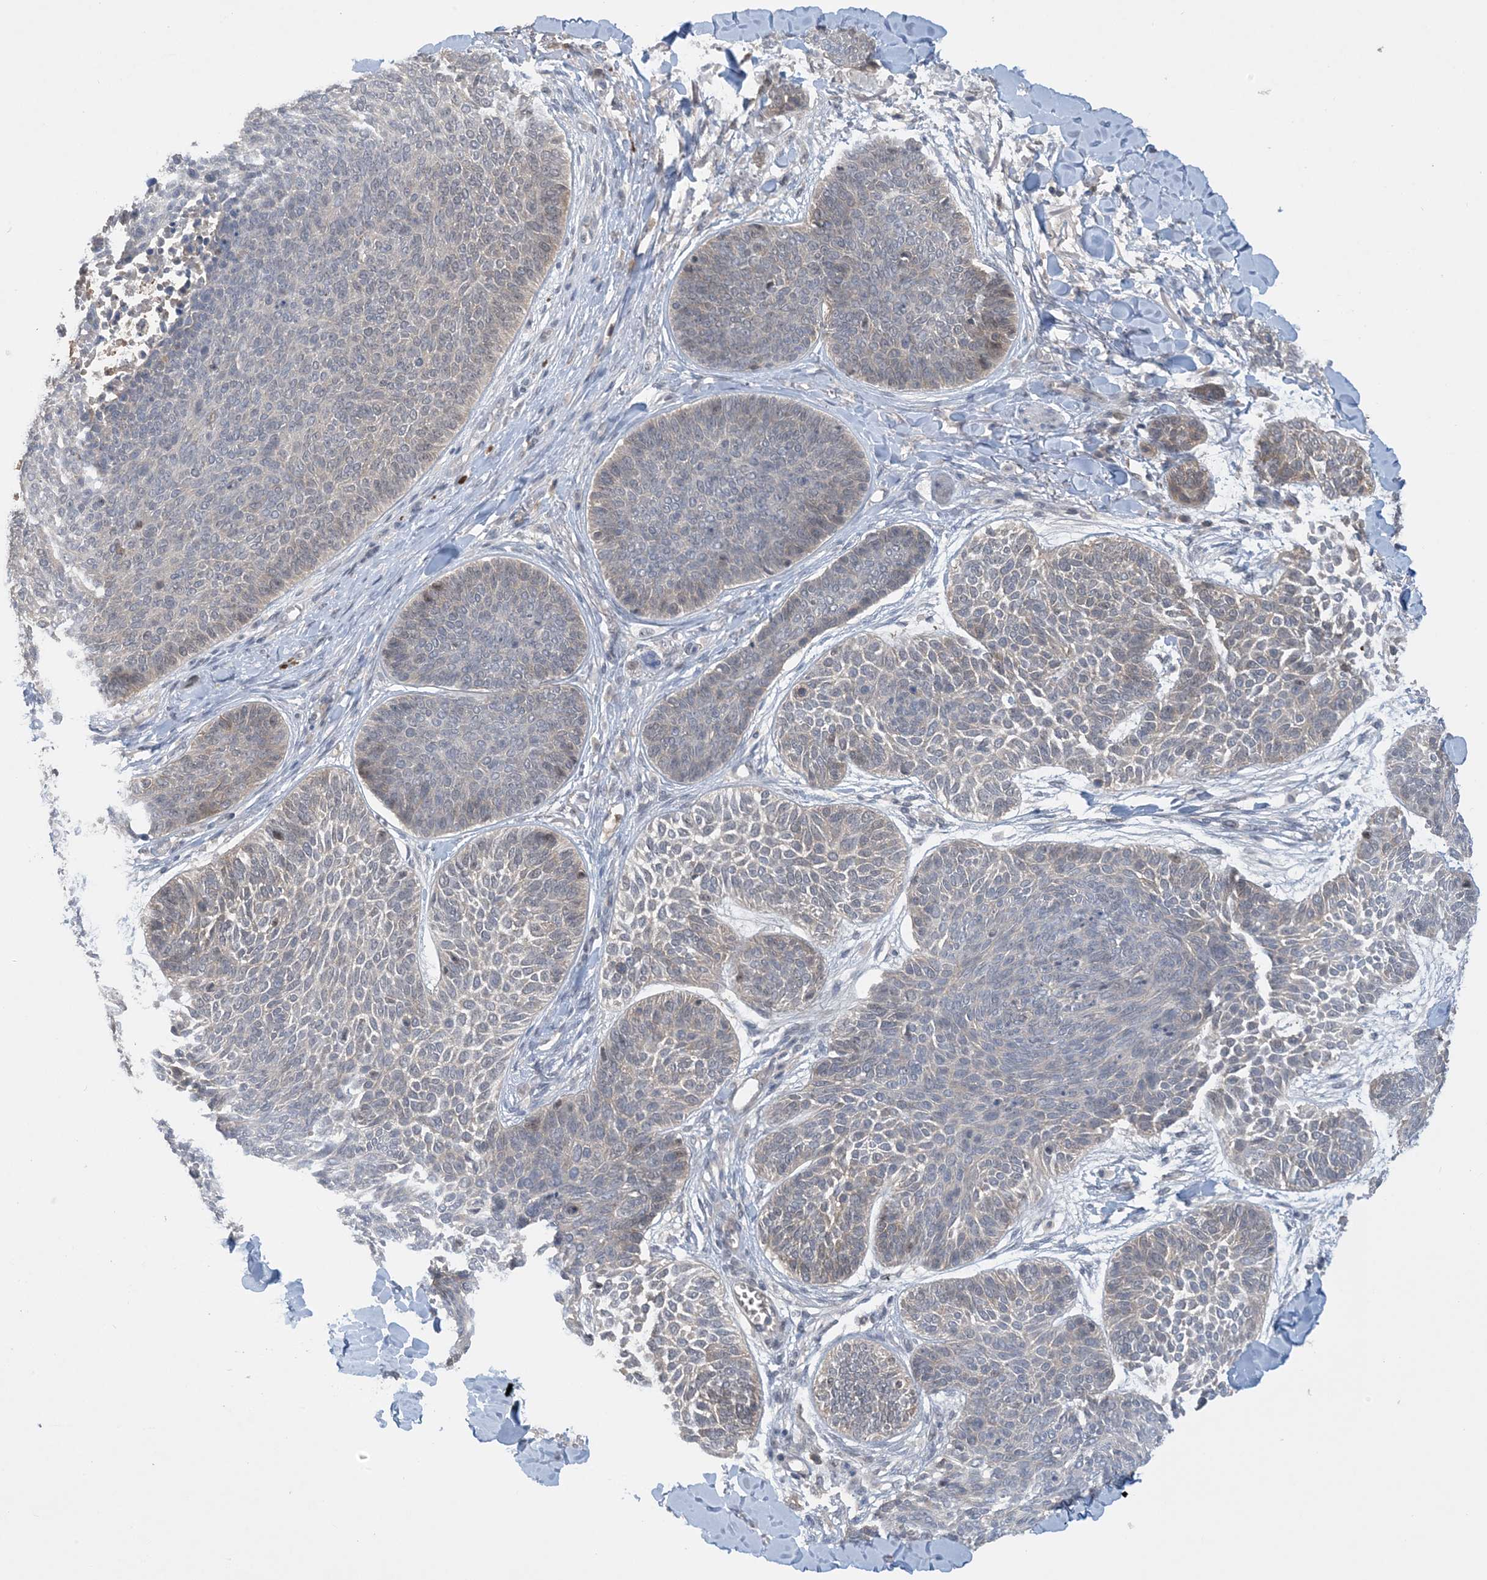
{"staining": {"intensity": "negative", "quantity": "none", "location": "none"}, "tissue": "skin cancer", "cell_type": "Tumor cells", "image_type": "cancer", "snomed": [{"axis": "morphology", "description": "Basal cell carcinoma"}, {"axis": "topography", "description": "Skin"}], "caption": "The histopathology image exhibits no staining of tumor cells in skin cancer (basal cell carcinoma).", "gene": "UBE2E1", "patient": {"sex": "male", "age": 85}}